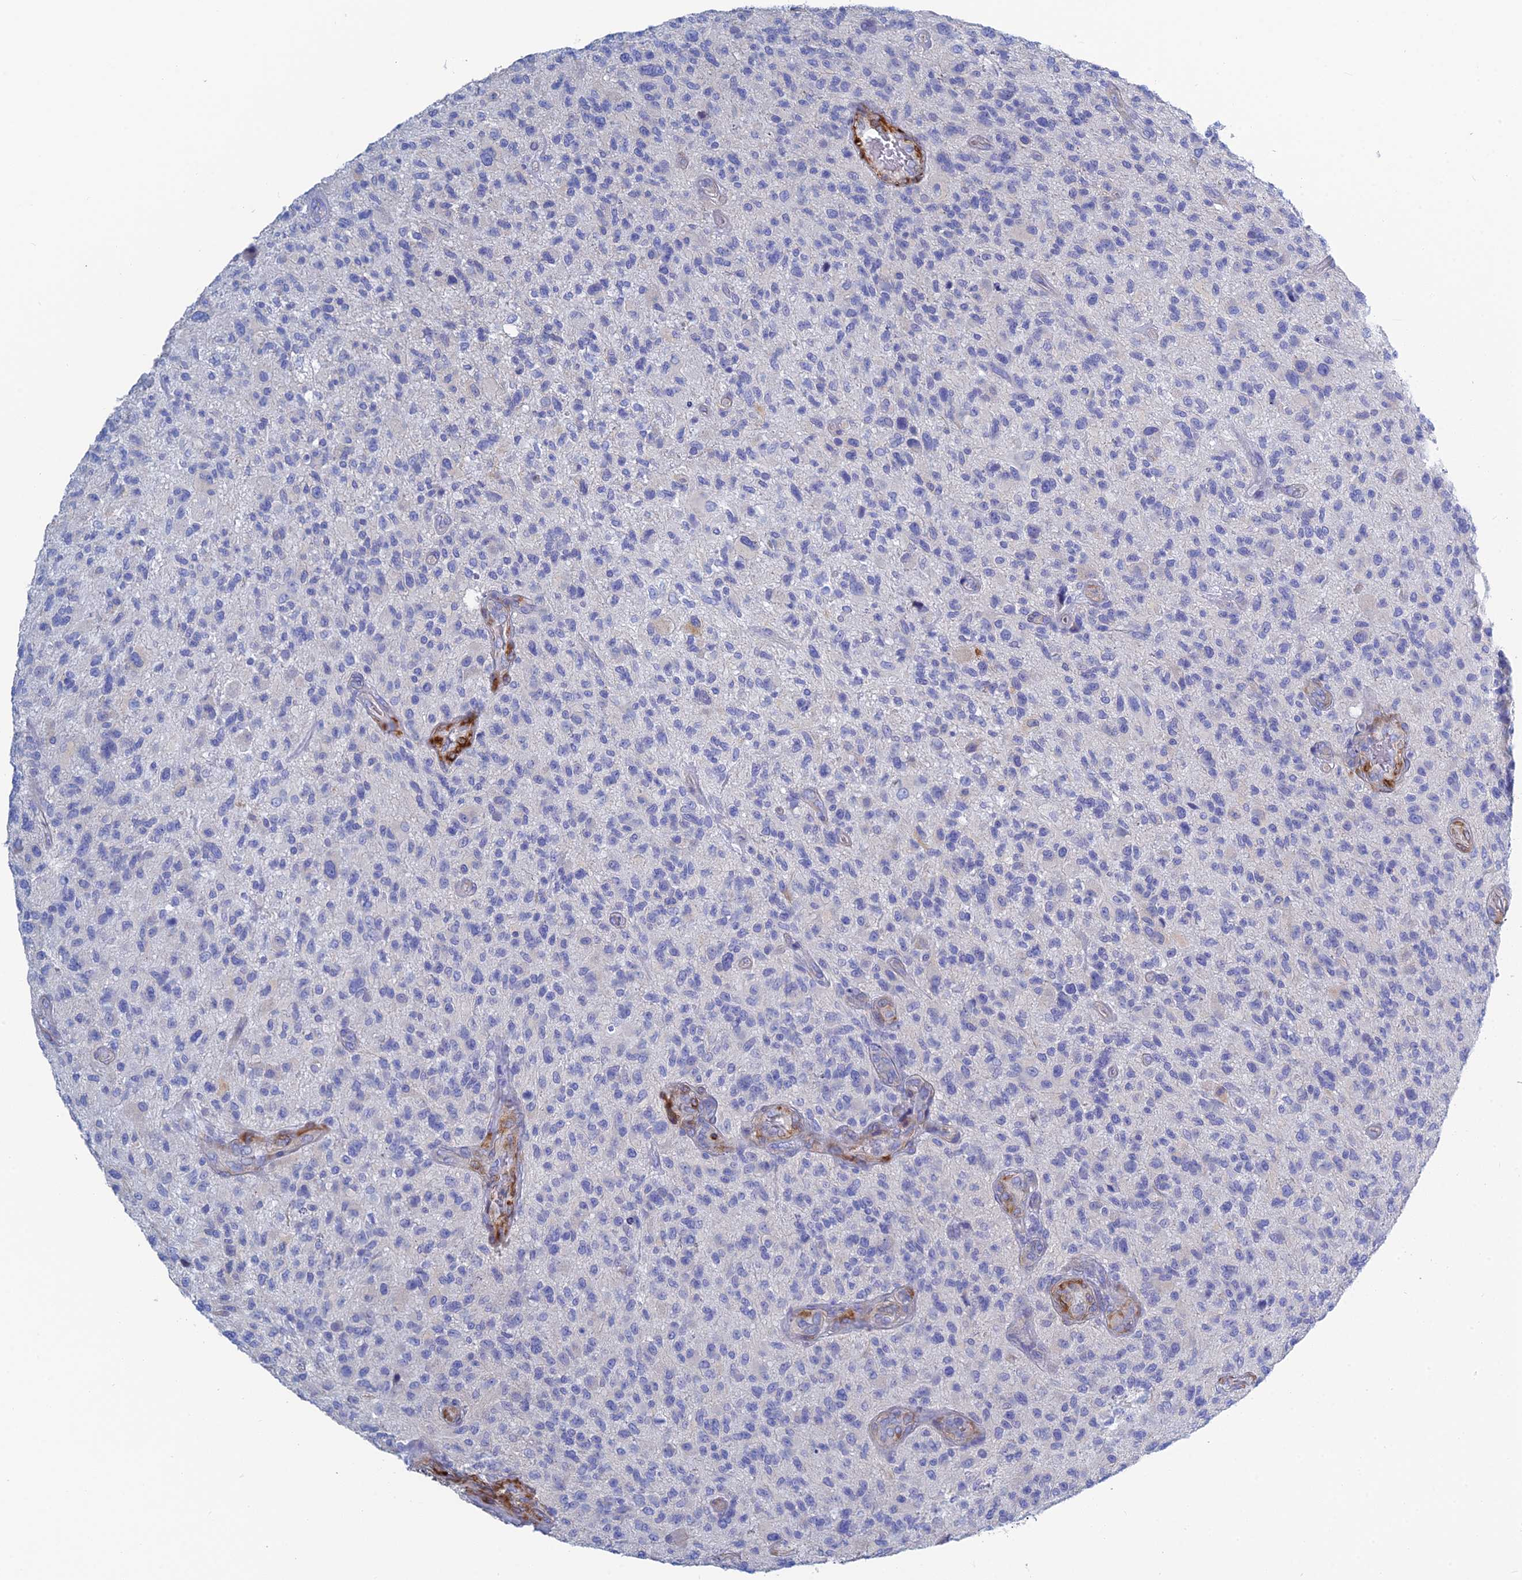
{"staining": {"intensity": "negative", "quantity": "none", "location": "none"}, "tissue": "glioma", "cell_type": "Tumor cells", "image_type": "cancer", "snomed": [{"axis": "morphology", "description": "Glioma, malignant, High grade"}, {"axis": "topography", "description": "Brain"}], "caption": "Protein analysis of glioma shows no significant positivity in tumor cells.", "gene": "PCDHA8", "patient": {"sex": "male", "age": 47}}